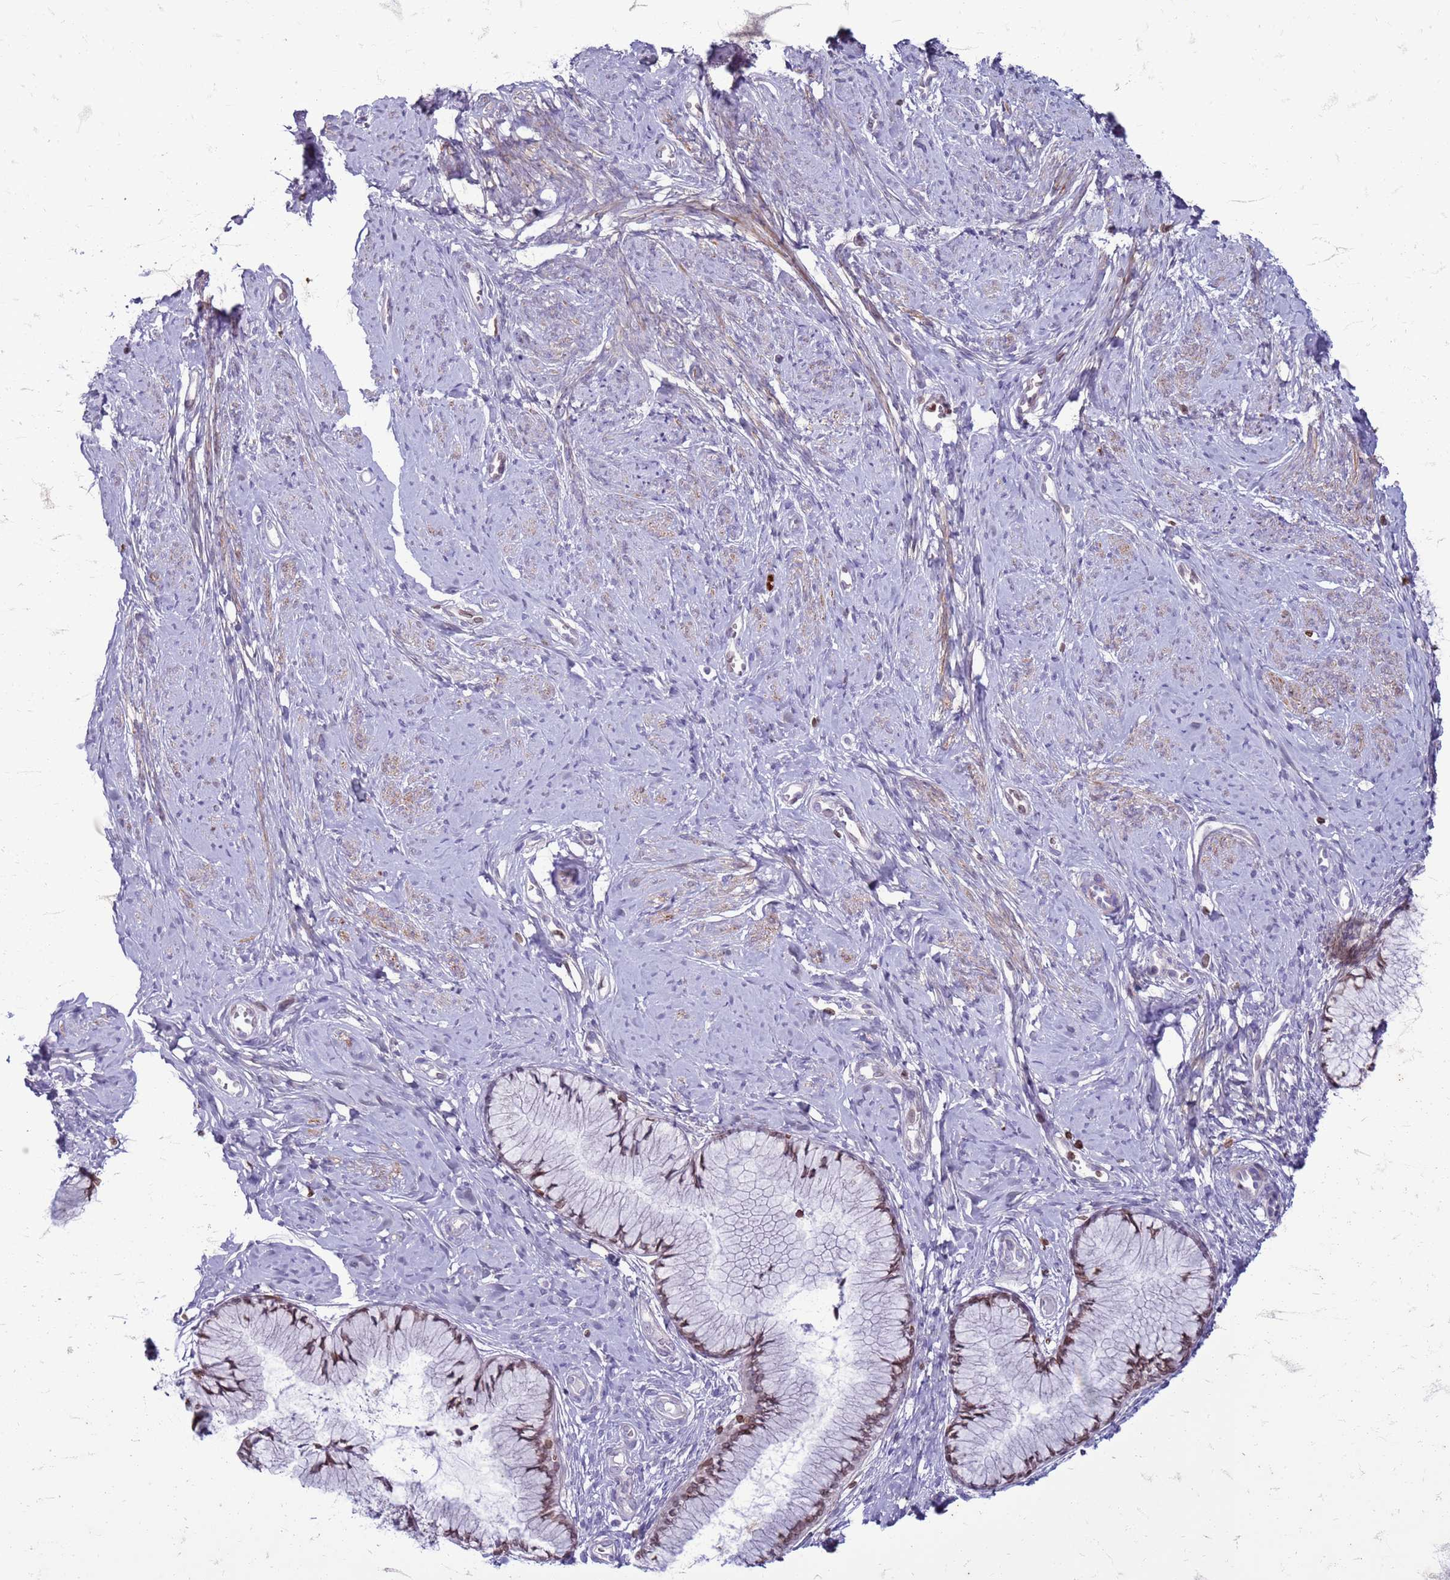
{"staining": {"intensity": "moderate", "quantity": "25%-75%", "location": "nuclear"}, "tissue": "cervix", "cell_type": "Glandular cells", "image_type": "normal", "snomed": [{"axis": "morphology", "description": "Normal tissue, NOS"}, {"axis": "topography", "description": "Cervix"}], "caption": "Immunohistochemistry of unremarkable cervix exhibits medium levels of moderate nuclear staining in about 25%-75% of glandular cells. Nuclei are stained in blue.", "gene": "METTL25B", "patient": {"sex": "female", "age": 42}}